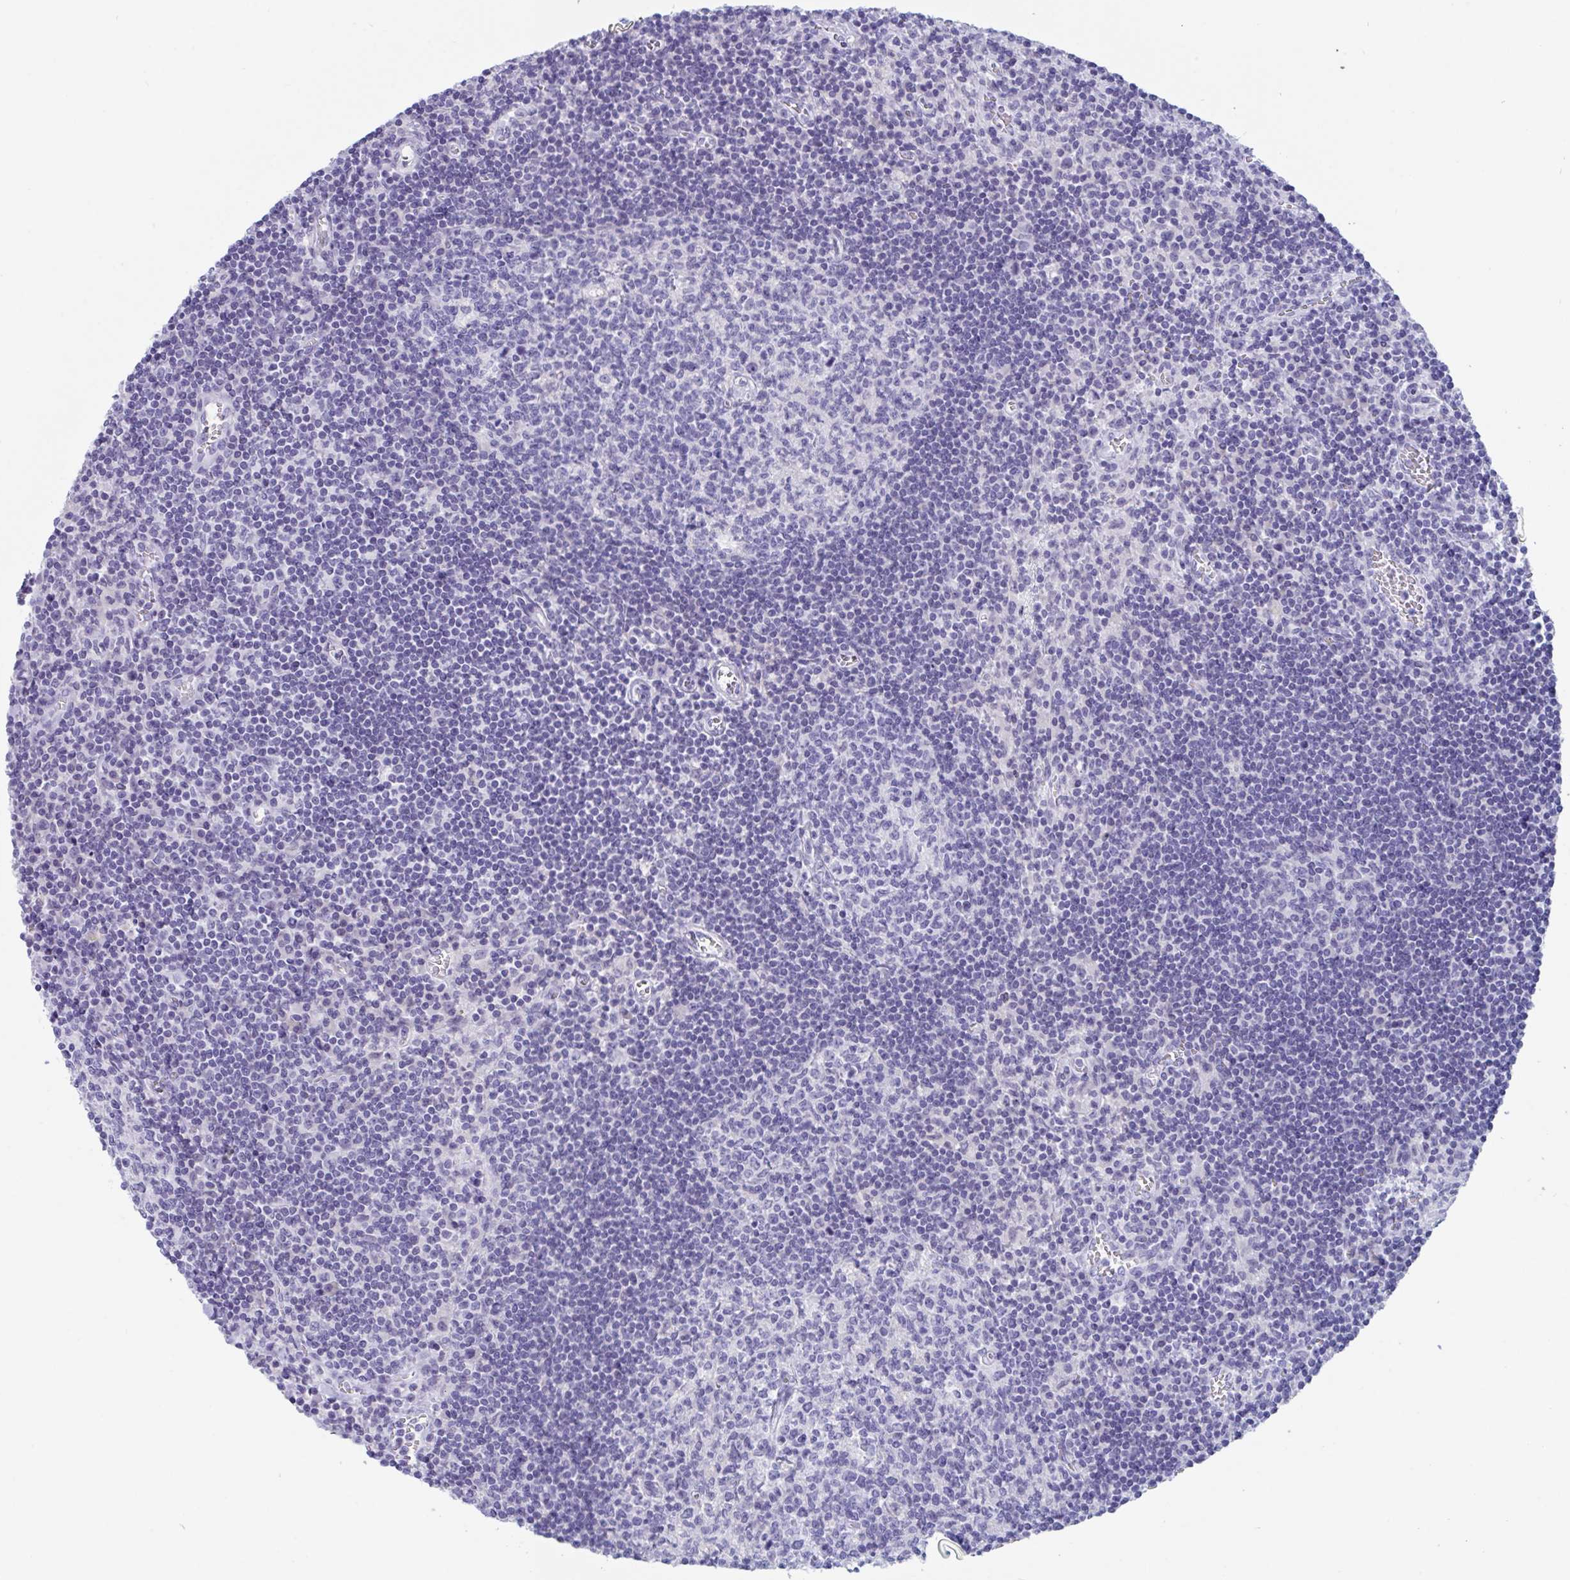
{"staining": {"intensity": "negative", "quantity": "none", "location": "none"}, "tissue": "lymph node", "cell_type": "Germinal center cells", "image_type": "normal", "snomed": [{"axis": "morphology", "description": "Normal tissue, NOS"}, {"axis": "topography", "description": "Lymph node"}], "caption": "This is a photomicrograph of immunohistochemistry staining of normal lymph node, which shows no staining in germinal center cells.", "gene": "CDX4", "patient": {"sex": "male", "age": 67}}